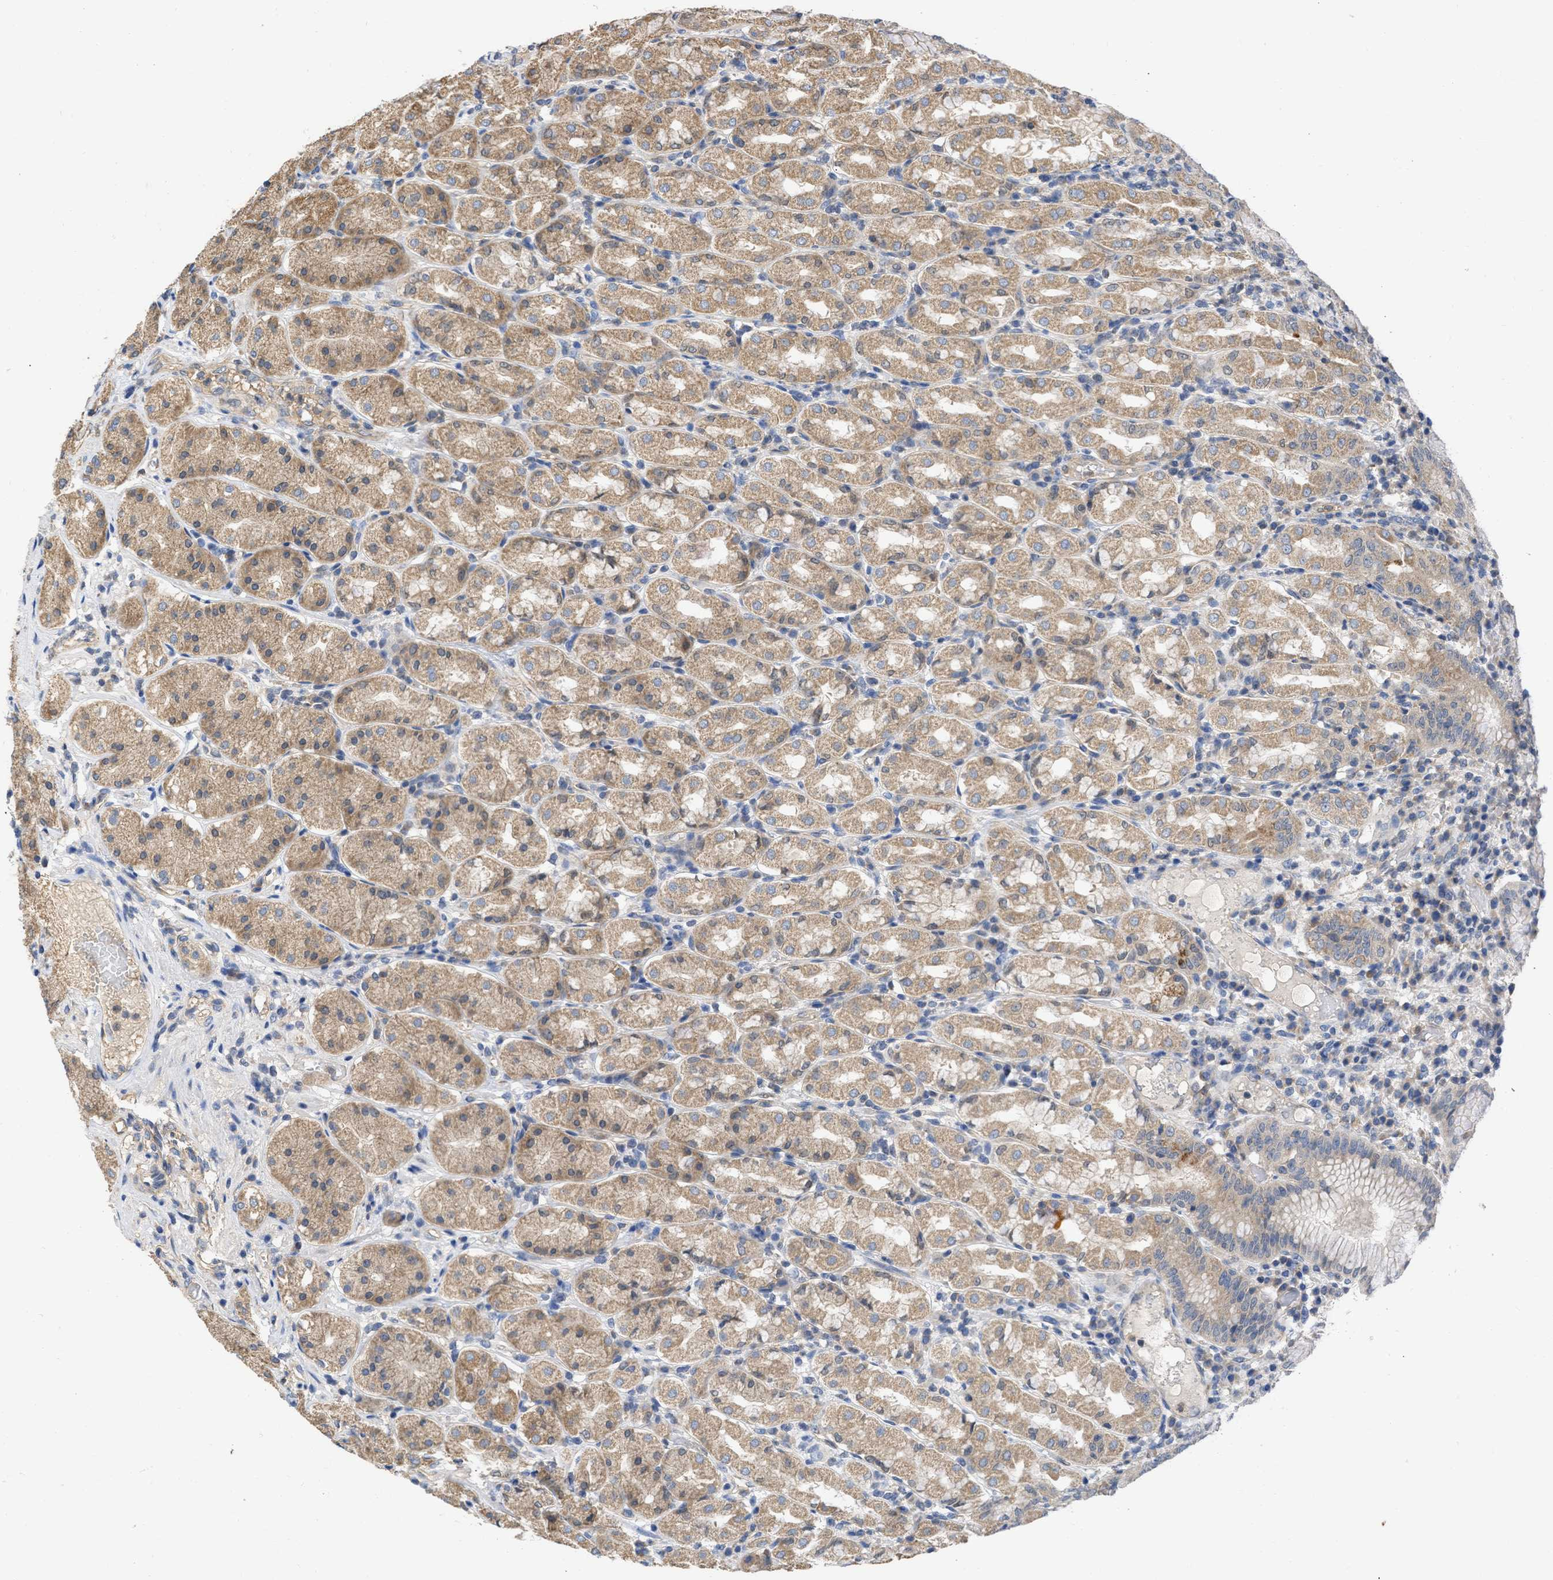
{"staining": {"intensity": "moderate", "quantity": ">75%", "location": "cytoplasmic/membranous"}, "tissue": "stomach", "cell_type": "Glandular cells", "image_type": "normal", "snomed": [{"axis": "morphology", "description": "Normal tissue, NOS"}, {"axis": "topography", "description": "Stomach"}, {"axis": "topography", "description": "Stomach, lower"}], "caption": "Brown immunohistochemical staining in benign stomach reveals moderate cytoplasmic/membranous positivity in about >75% of glandular cells.", "gene": "MAP2K3", "patient": {"sex": "female", "age": 56}}